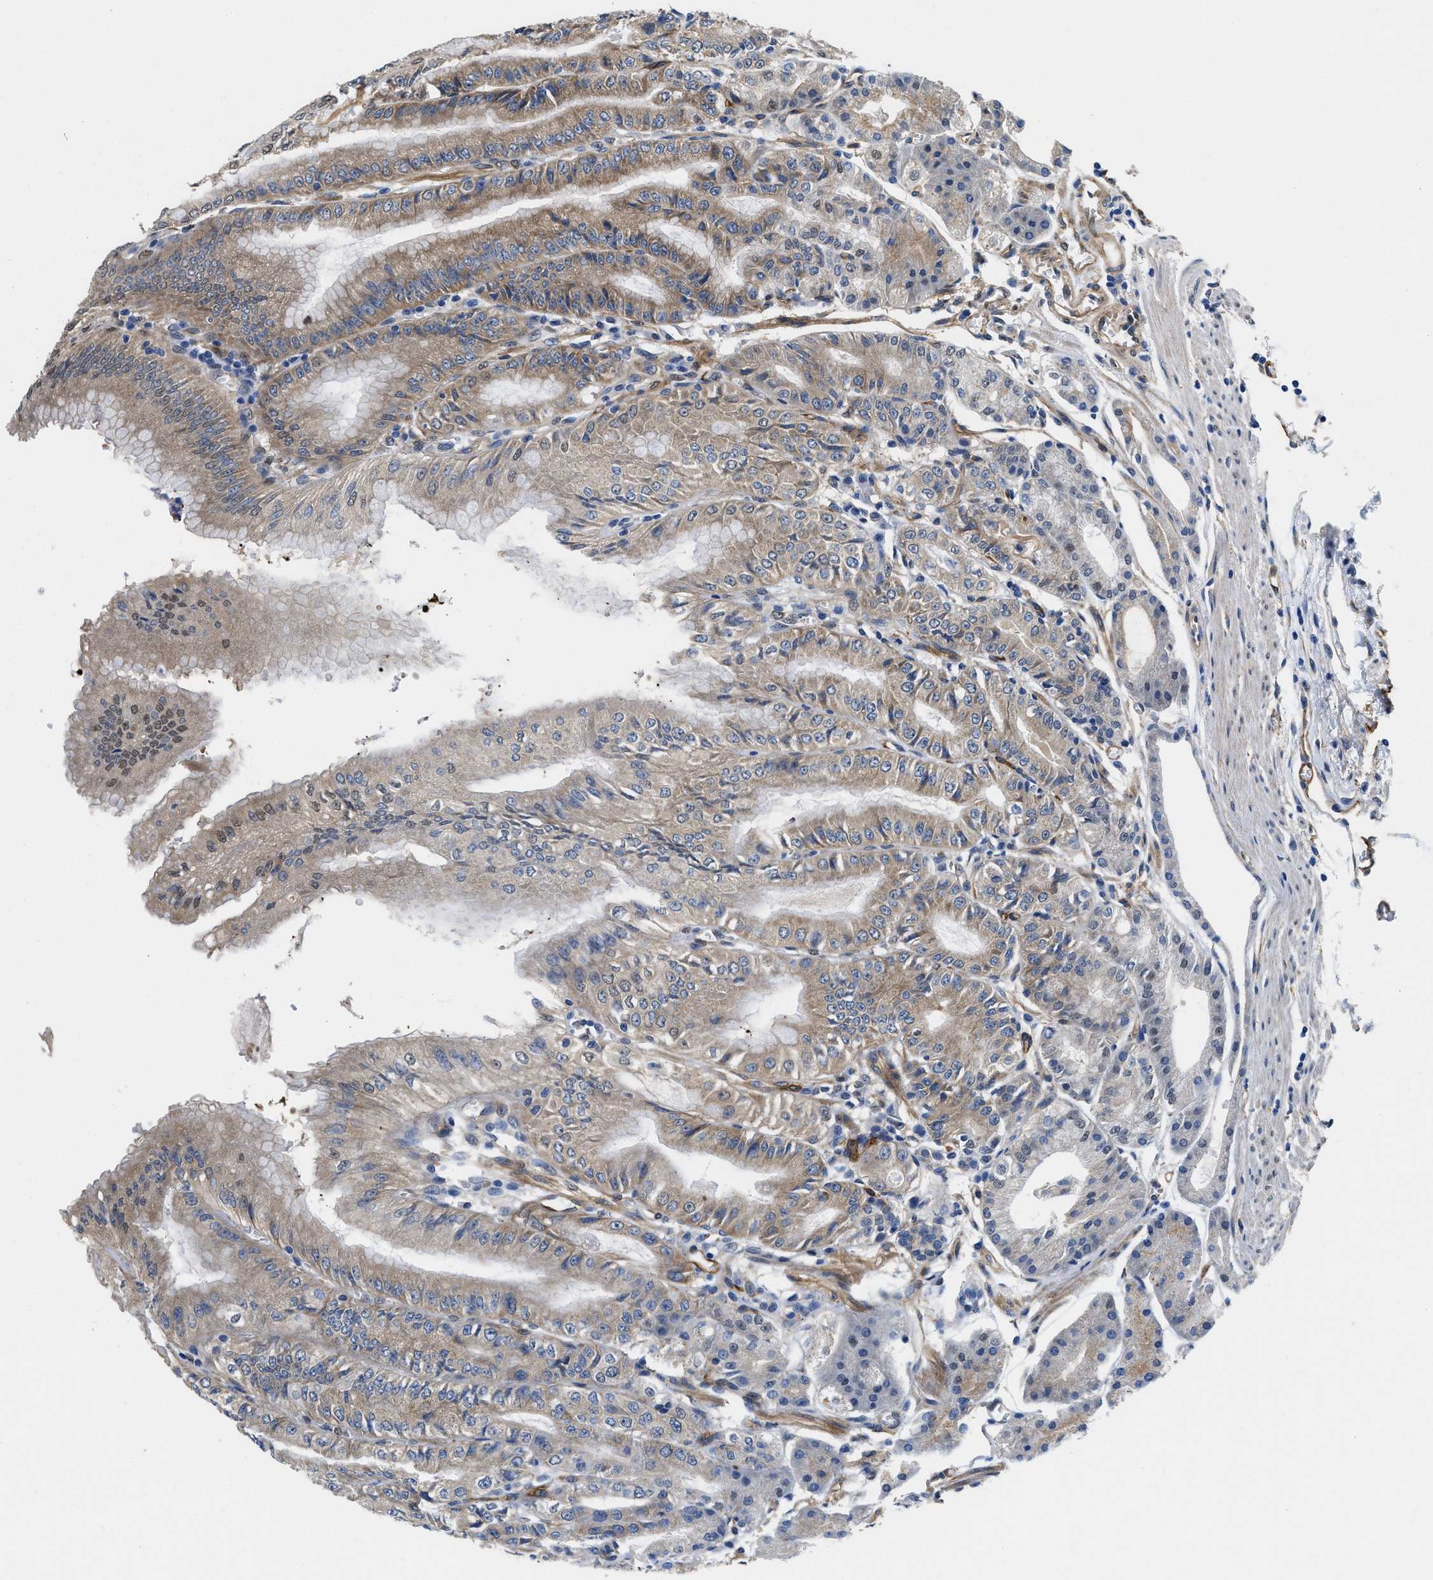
{"staining": {"intensity": "moderate", "quantity": "25%-75%", "location": "cytoplasmic/membranous,nuclear"}, "tissue": "stomach", "cell_type": "Glandular cells", "image_type": "normal", "snomed": [{"axis": "morphology", "description": "Normal tissue, NOS"}, {"axis": "topography", "description": "Stomach, lower"}], "caption": "Immunohistochemistry micrograph of normal stomach: human stomach stained using immunohistochemistry (IHC) exhibits medium levels of moderate protein expression localized specifically in the cytoplasmic/membranous,nuclear of glandular cells, appearing as a cytoplasmic/membranous,nuclear brown color.", "gene": "RAPH1", "patient": {"sex": "male", "age": 71}}